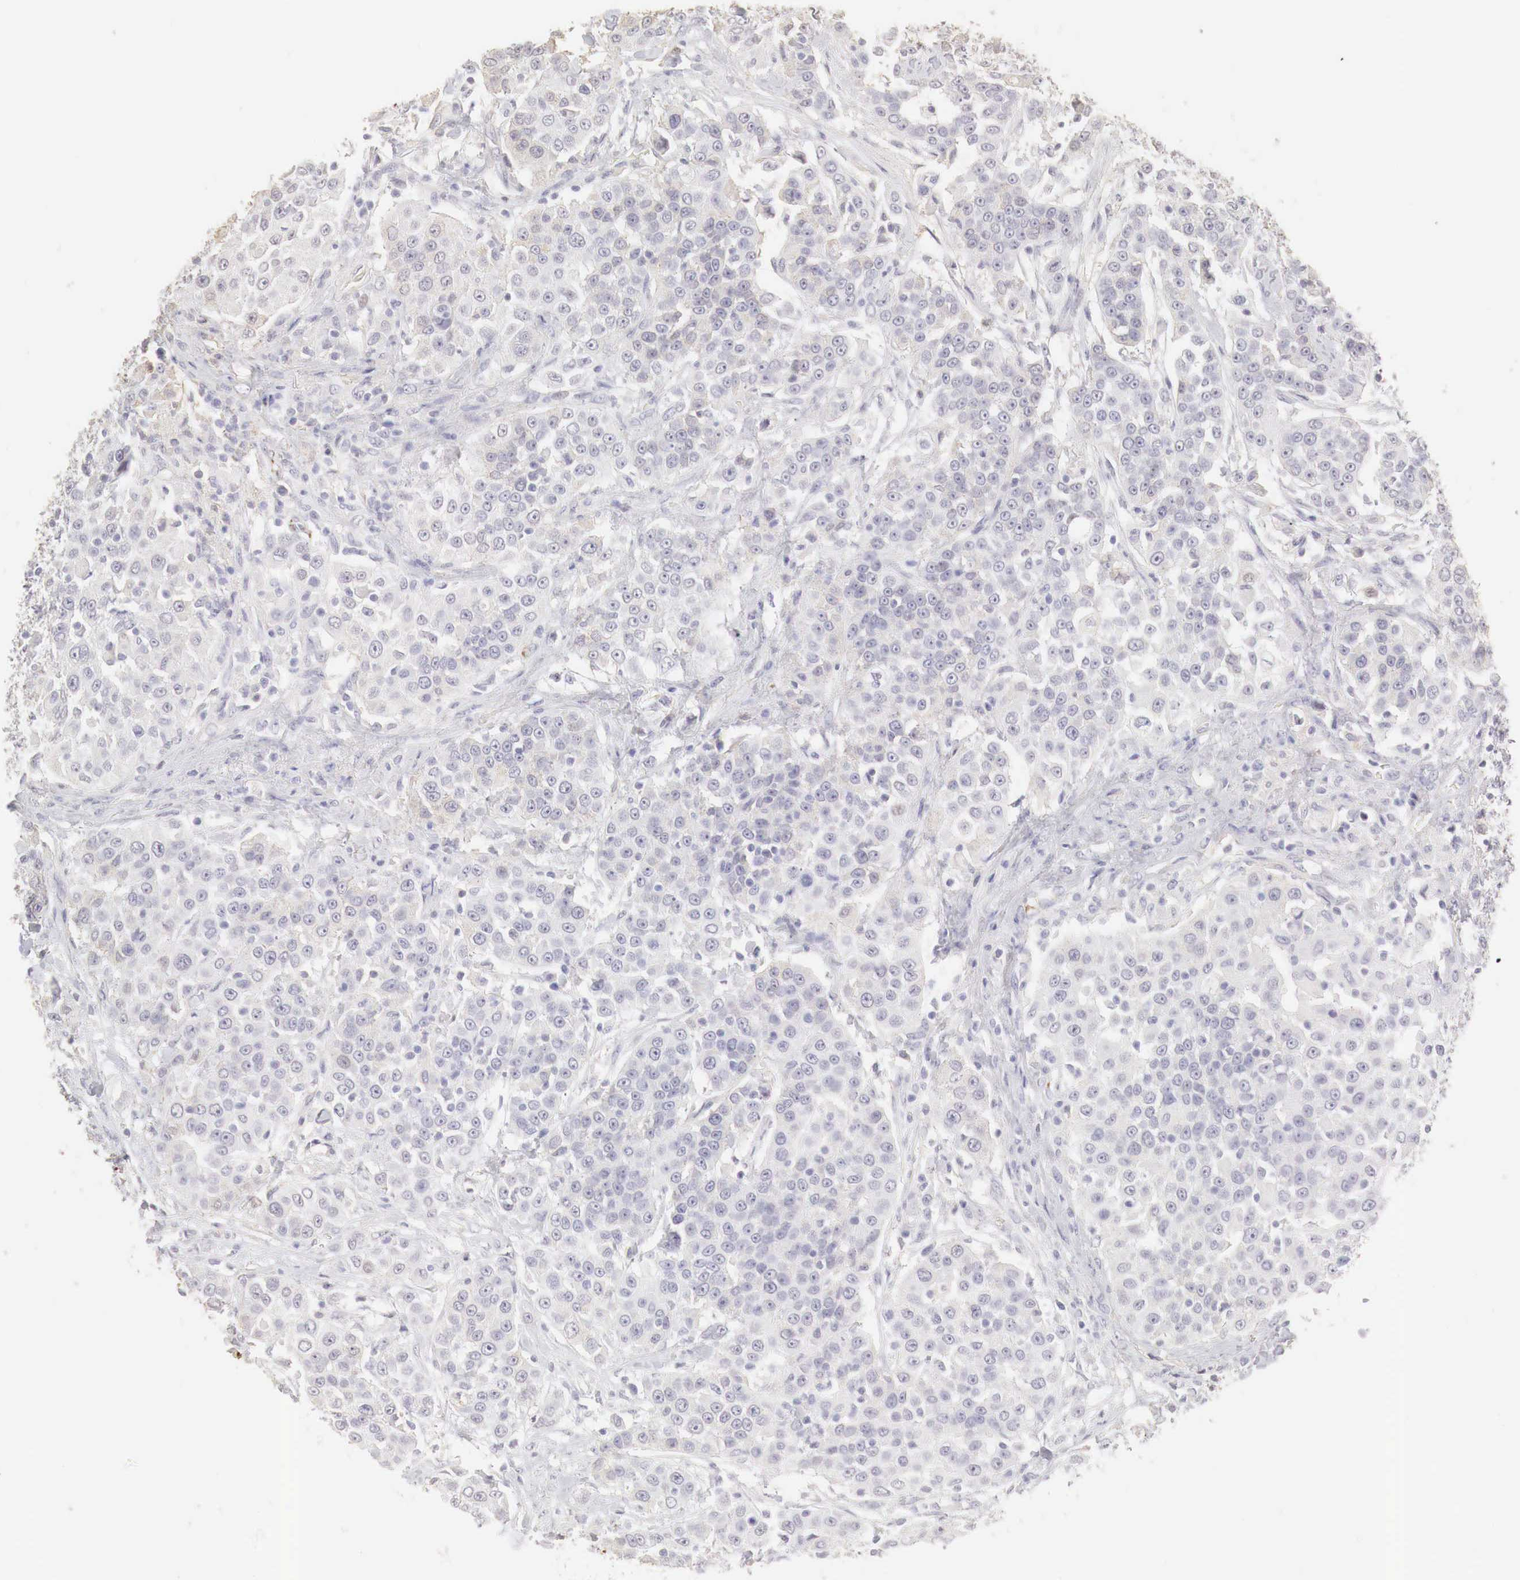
{"staining": {"intensity": "negative", "quantity": "none", "location": "none"}, "tissue": "urothelial cancer", "cell_type": "Tumor cells", "image_type": "cancer", "snomed": [{"axis": "morphology", "description": "Urothelial carcinoma, High grade"}, {"axis": "topography", "description": "Urinary bladder"}], "caption": "This is an immunohistochemistry (IHC) micrograph of high-grade urothelial carcinoma. There is no expression in tumor cells.", "gene": "OTC", "patient": {"sex": "female", "age": 80}}